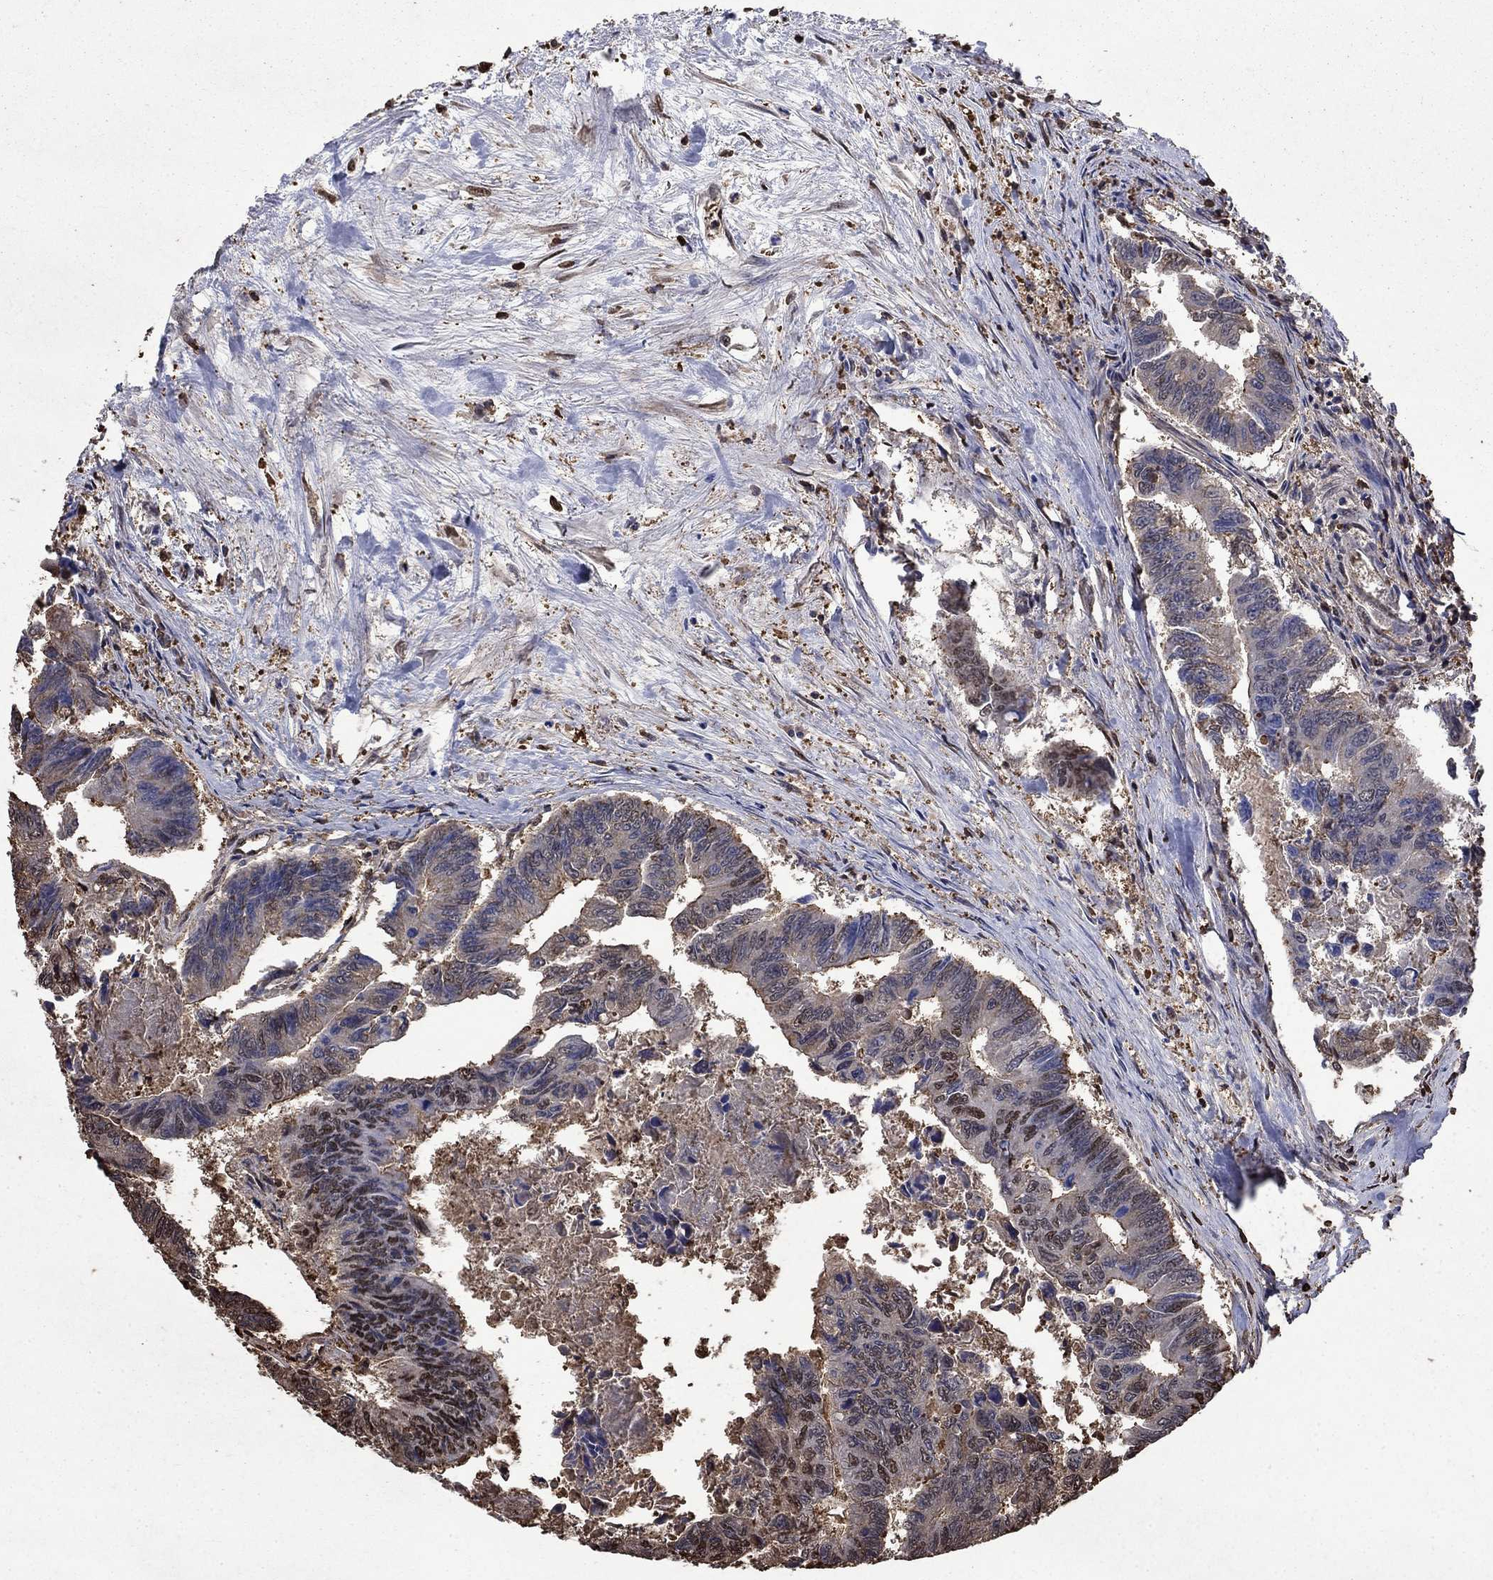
{"staining": {"intensity": "moderate", "quantity": "<25%", "location": "cytoplasmic/membranous"}, "tissue": "colorectal cancer", "cell_type": "Tumor cells", "image_type": "cancer", "snomed": [{"axis": "morphology", "description": "Adenocarcinoma, NOS"}, {"axis": "topography", "description": "Colon"}], "caption": "Adenocarcinoma (colorectal) stained with DAB immunohistochemistry (IHC) demonstrates low levels of moderate cytoplasmic/membranous staining in approximately <25% of tumor cells.", "gene": "GAPDH", "patient": {"sex": "female", "age": 65}}